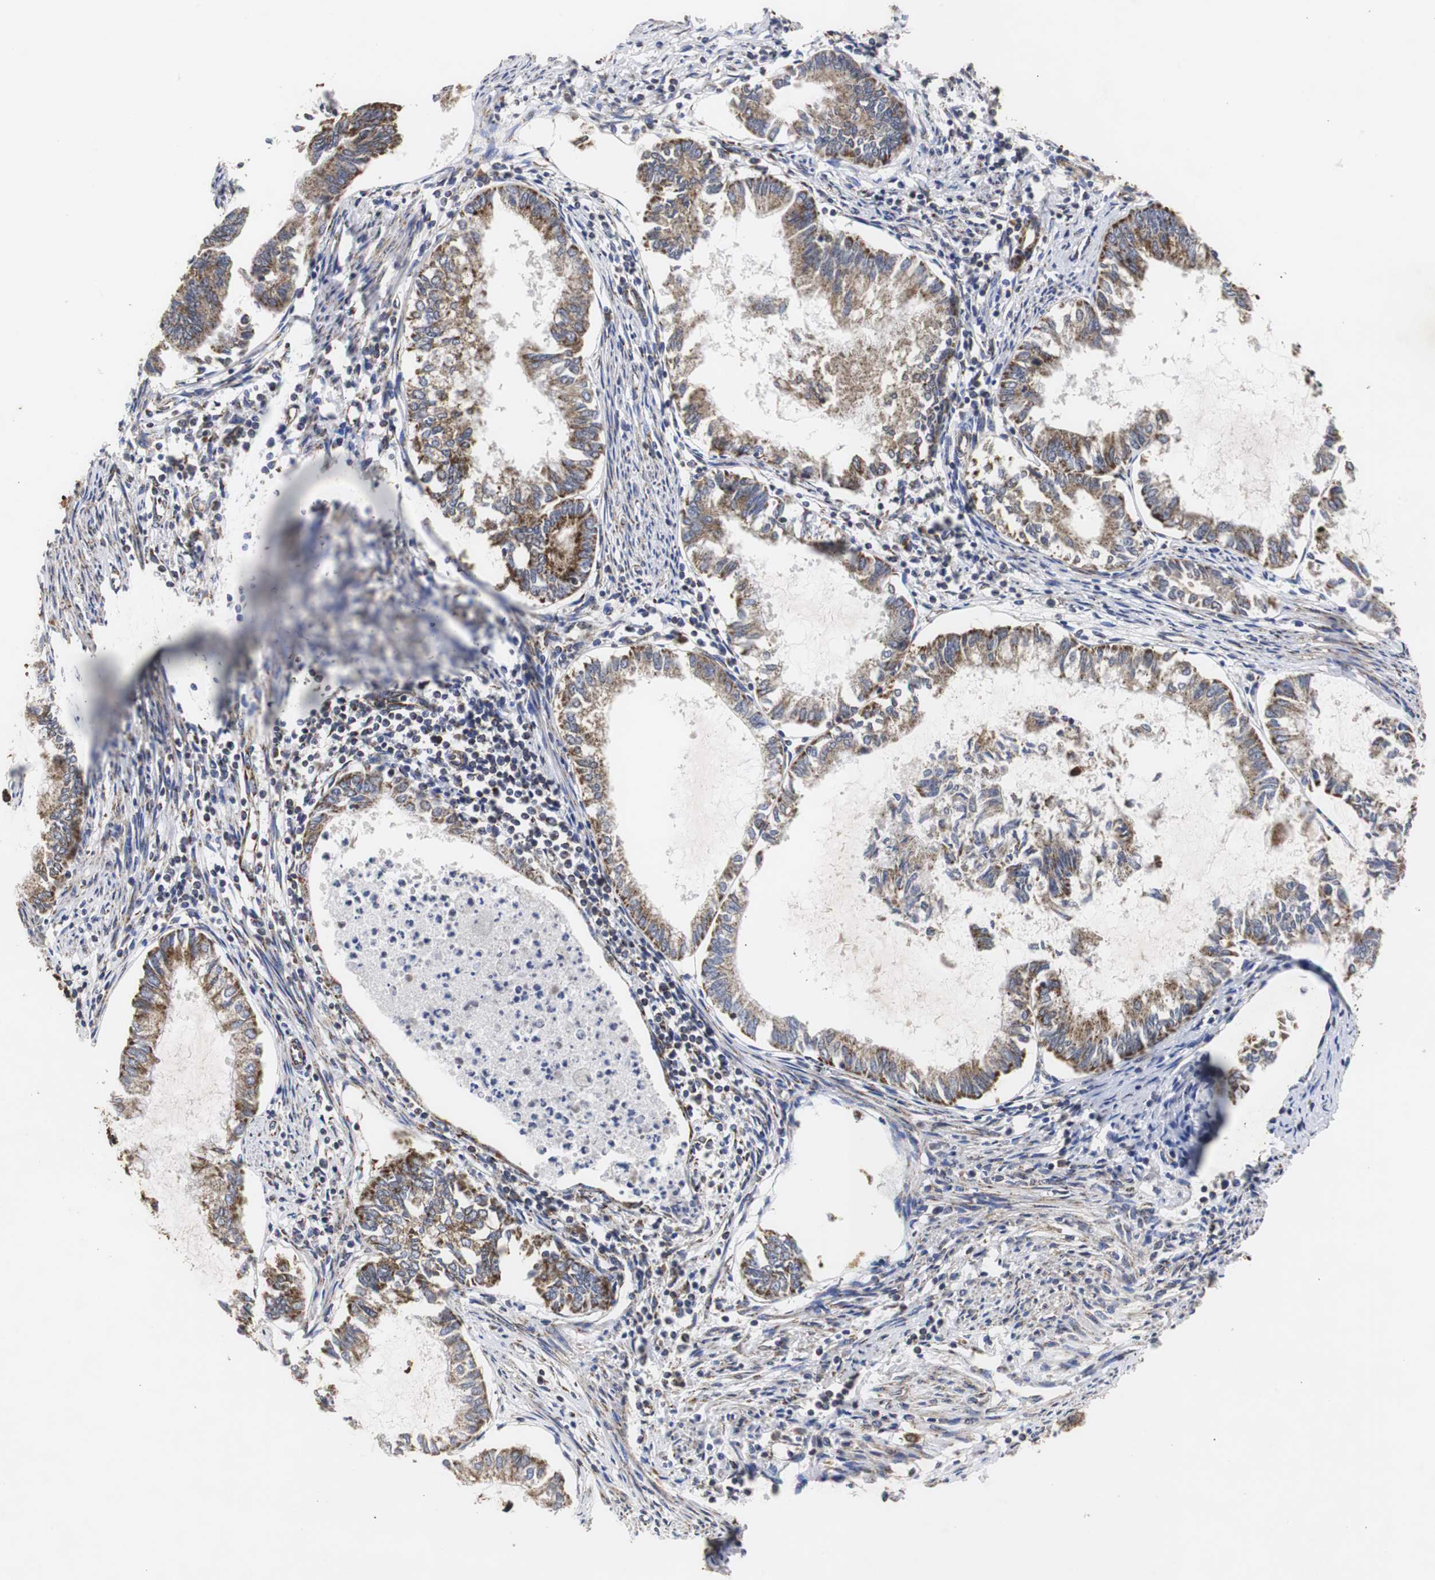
{"staining": {"intensity": "moderate", "quantity": ">75%", "location": "cytoplasmic/membranous"}, "tissue": "endometrial cancer", "cell_type": "Tumor cells", "image_type": "cancer", "snomed": [{"axis": "morphology", "description": "Adenocarcinoma, NOS"}, {"axis": "topography", "description": "Endometrium"}], "caption": "Protein expression analysis of human adenocarcinoma (endometrial) reveals moderate cytoplasmic/membranous staining in about >75% of tumor cells. (DAB (3,3'-diaminobenzidine) IHC, brown staining for protein, blue staining for nuclei).", "gene": "HSD17B10", "patient": {"sex": "female", "age": 86}}